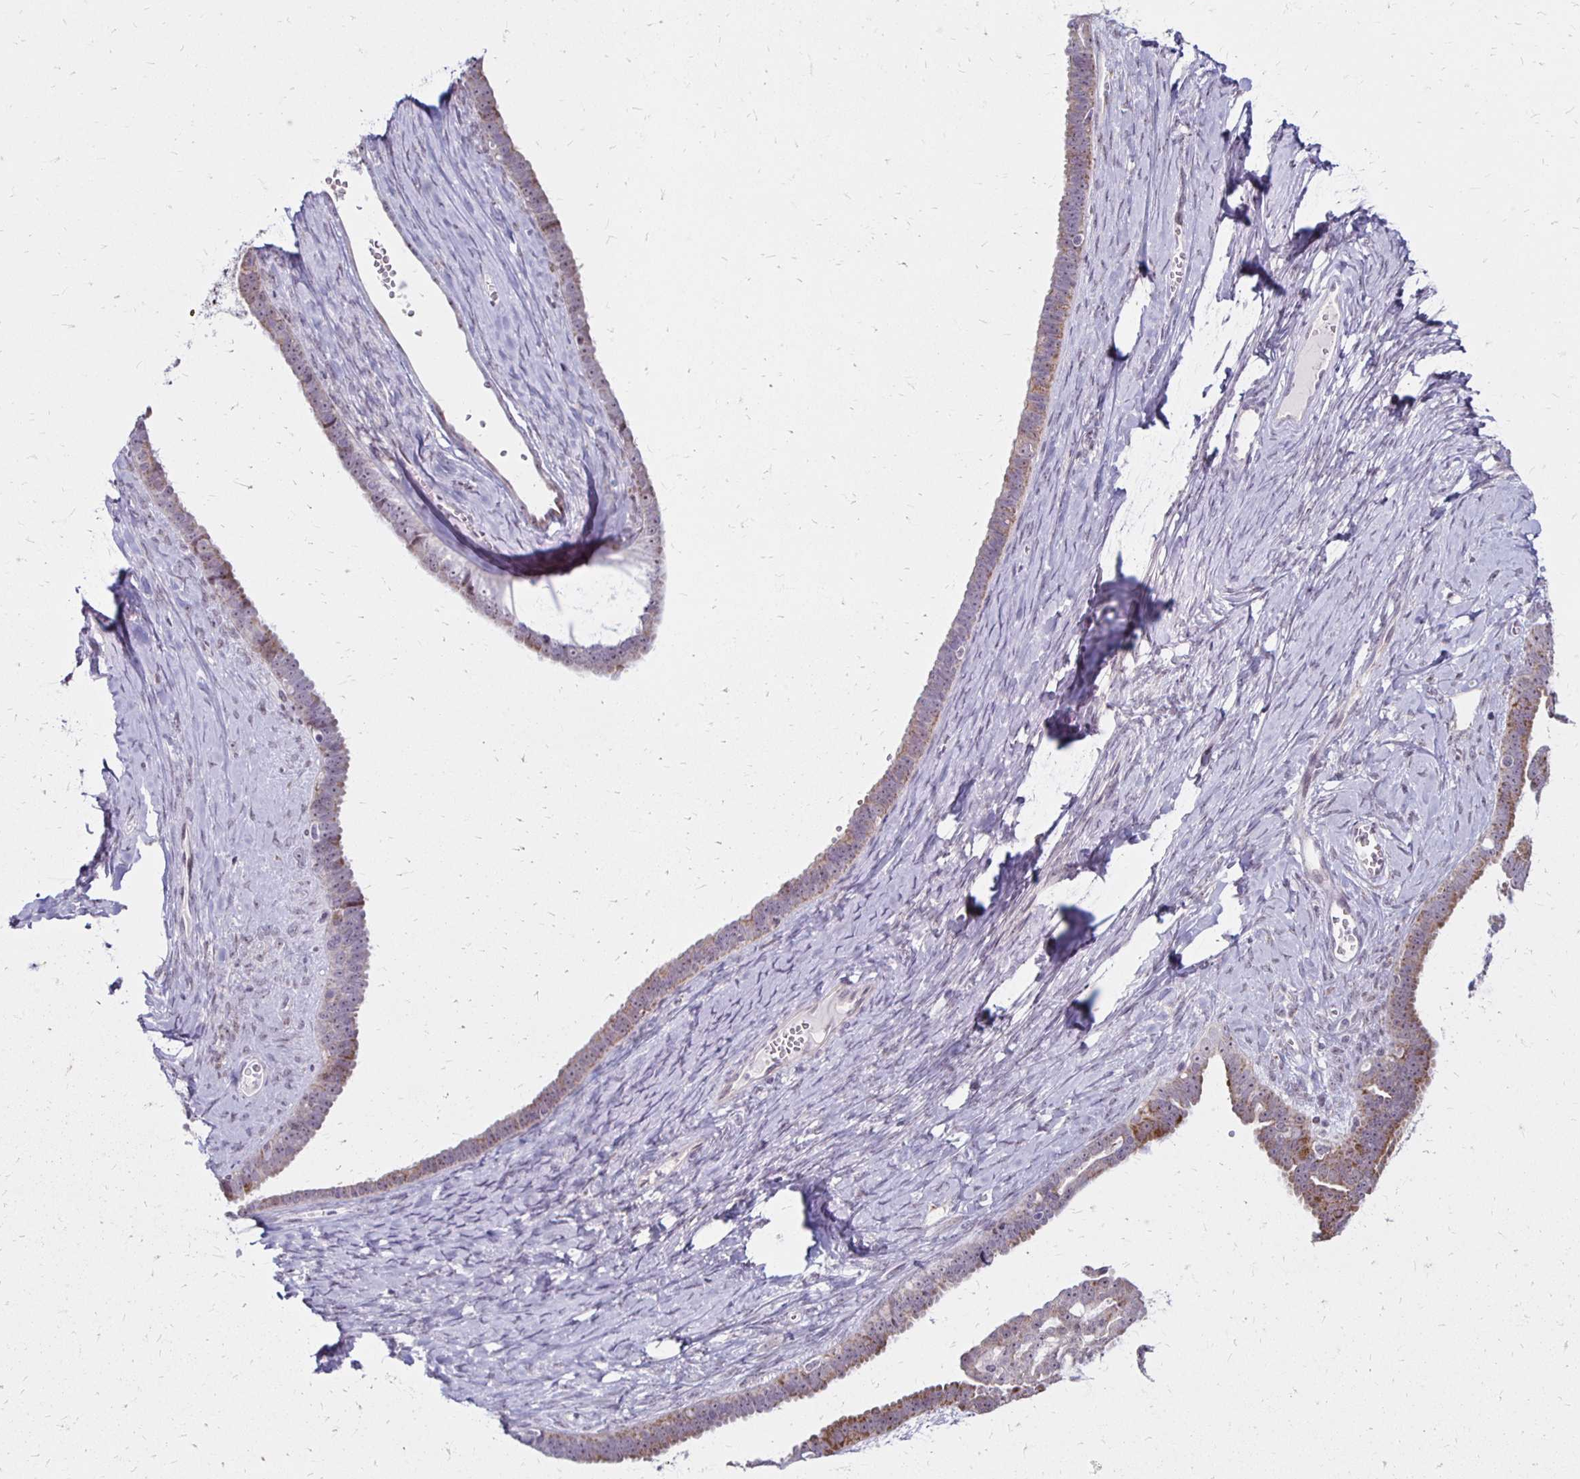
{"staining": {"intensity": "moderate", "quantity": "<25%", "location": "cytoplasmic/membranous"}, "tissue": "ovarian cancer", "cell_type": "Tumor cells", "image_type": "cancer", "snomed": [{"axis": "morphology", "description": "Cystadenocarcinoma, serous, NOS"}, {"axis": "topography", "description": "Ovary"}], "caption": "Tumor cells display low levels of moderate cytoplasmic/membranous positivity in about <25% of cells in ovarian cancer.", "gene": "DAGLA", "patient": {"sex": "female", "age": 71}}